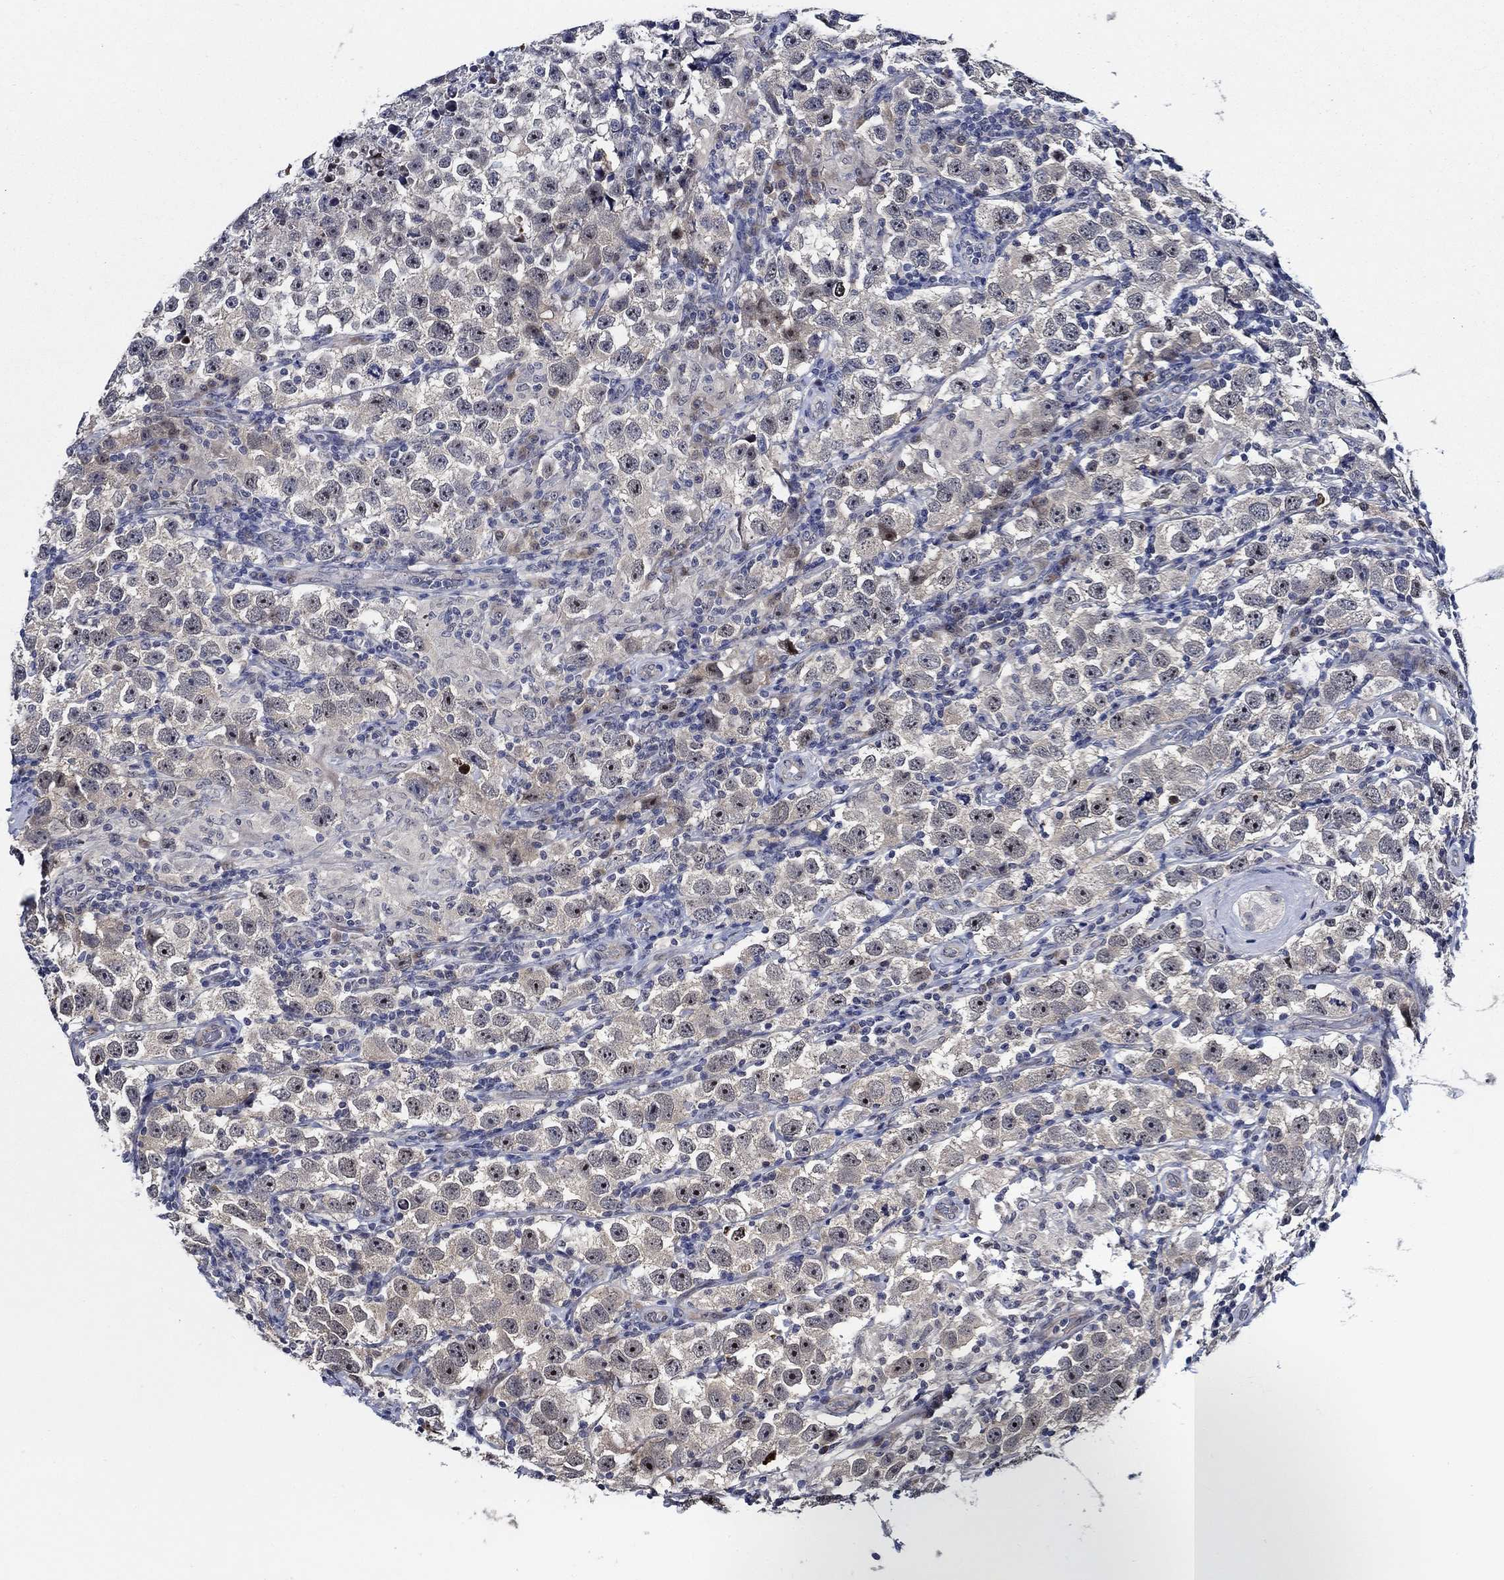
{"staining": {"intensity": "negative", "quantity": "none", "location": "none"}, "tissue": "testis cancer", "cell_type": "Tumor cells", "image_type": "cancer", "snomed": [{"axis": "morphology", "description": "Seminoma, NOS"}, {"axis": "topography", "description": "Testis"}], "caption": "This is an IHC micrograph of seminoma (testis). There is no positivity in tumor cells.", "gene": "C8orf48", "patient": {"sex": "male", "age": 26}}